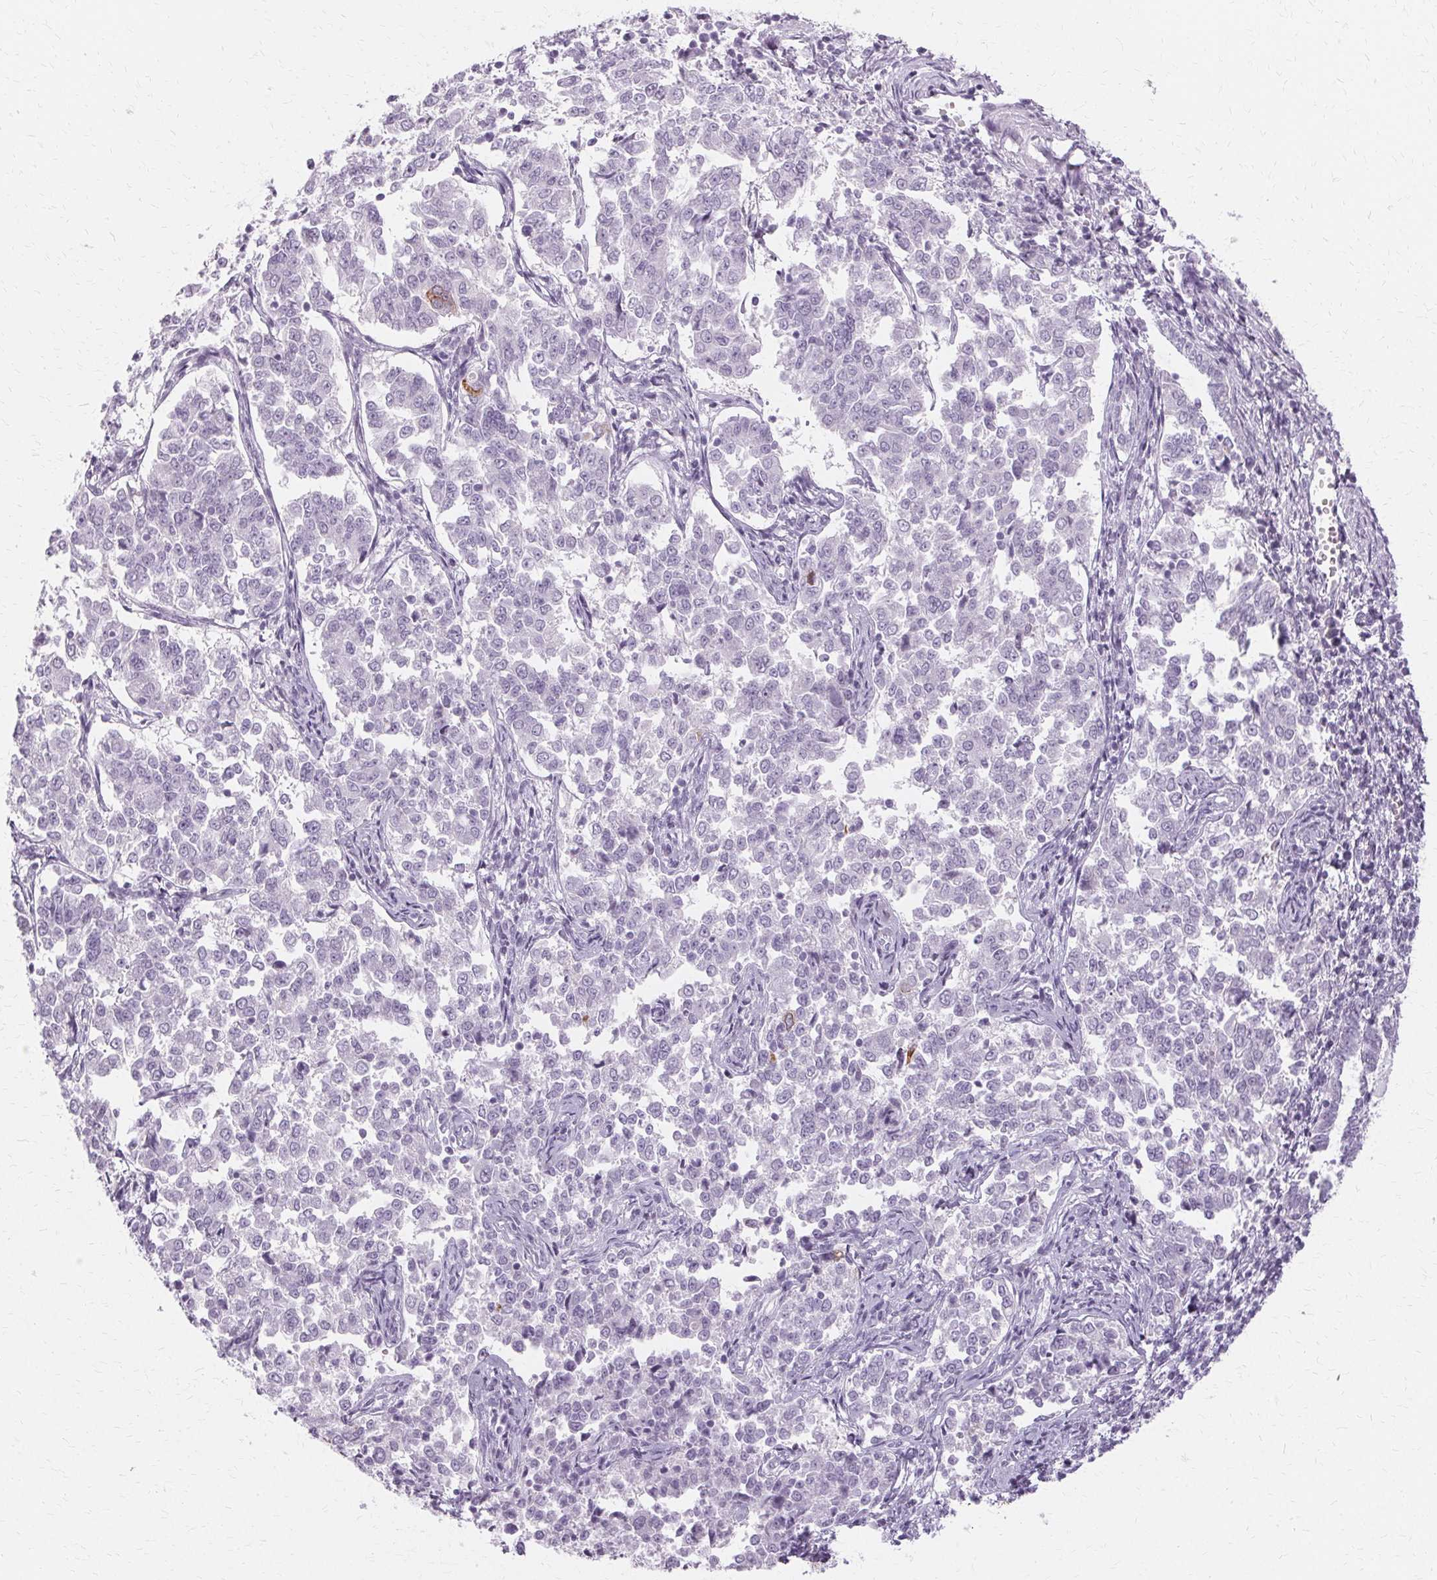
{"staining": {"intensity": "strong", "quantity": "<25%", "location": "cytoplasmic/membranous"}, "tissue": "endometrial cancer", "cell_type": "Tumor cells", "image_type": "cancer", "snomed": [{"axis": "morphology", "description": "Adenocarcinoma, NOS"}, {"axis": "topography", "description": "Endometrium"}], "caption": "This is an image of IHC staining of endometrial adenocarcinoma, which shows strong positivity in the cytoplasmic/membranous of tumor cells.", "gene": "KRT6C", "patient": {"sex": "female", "age": 43}}